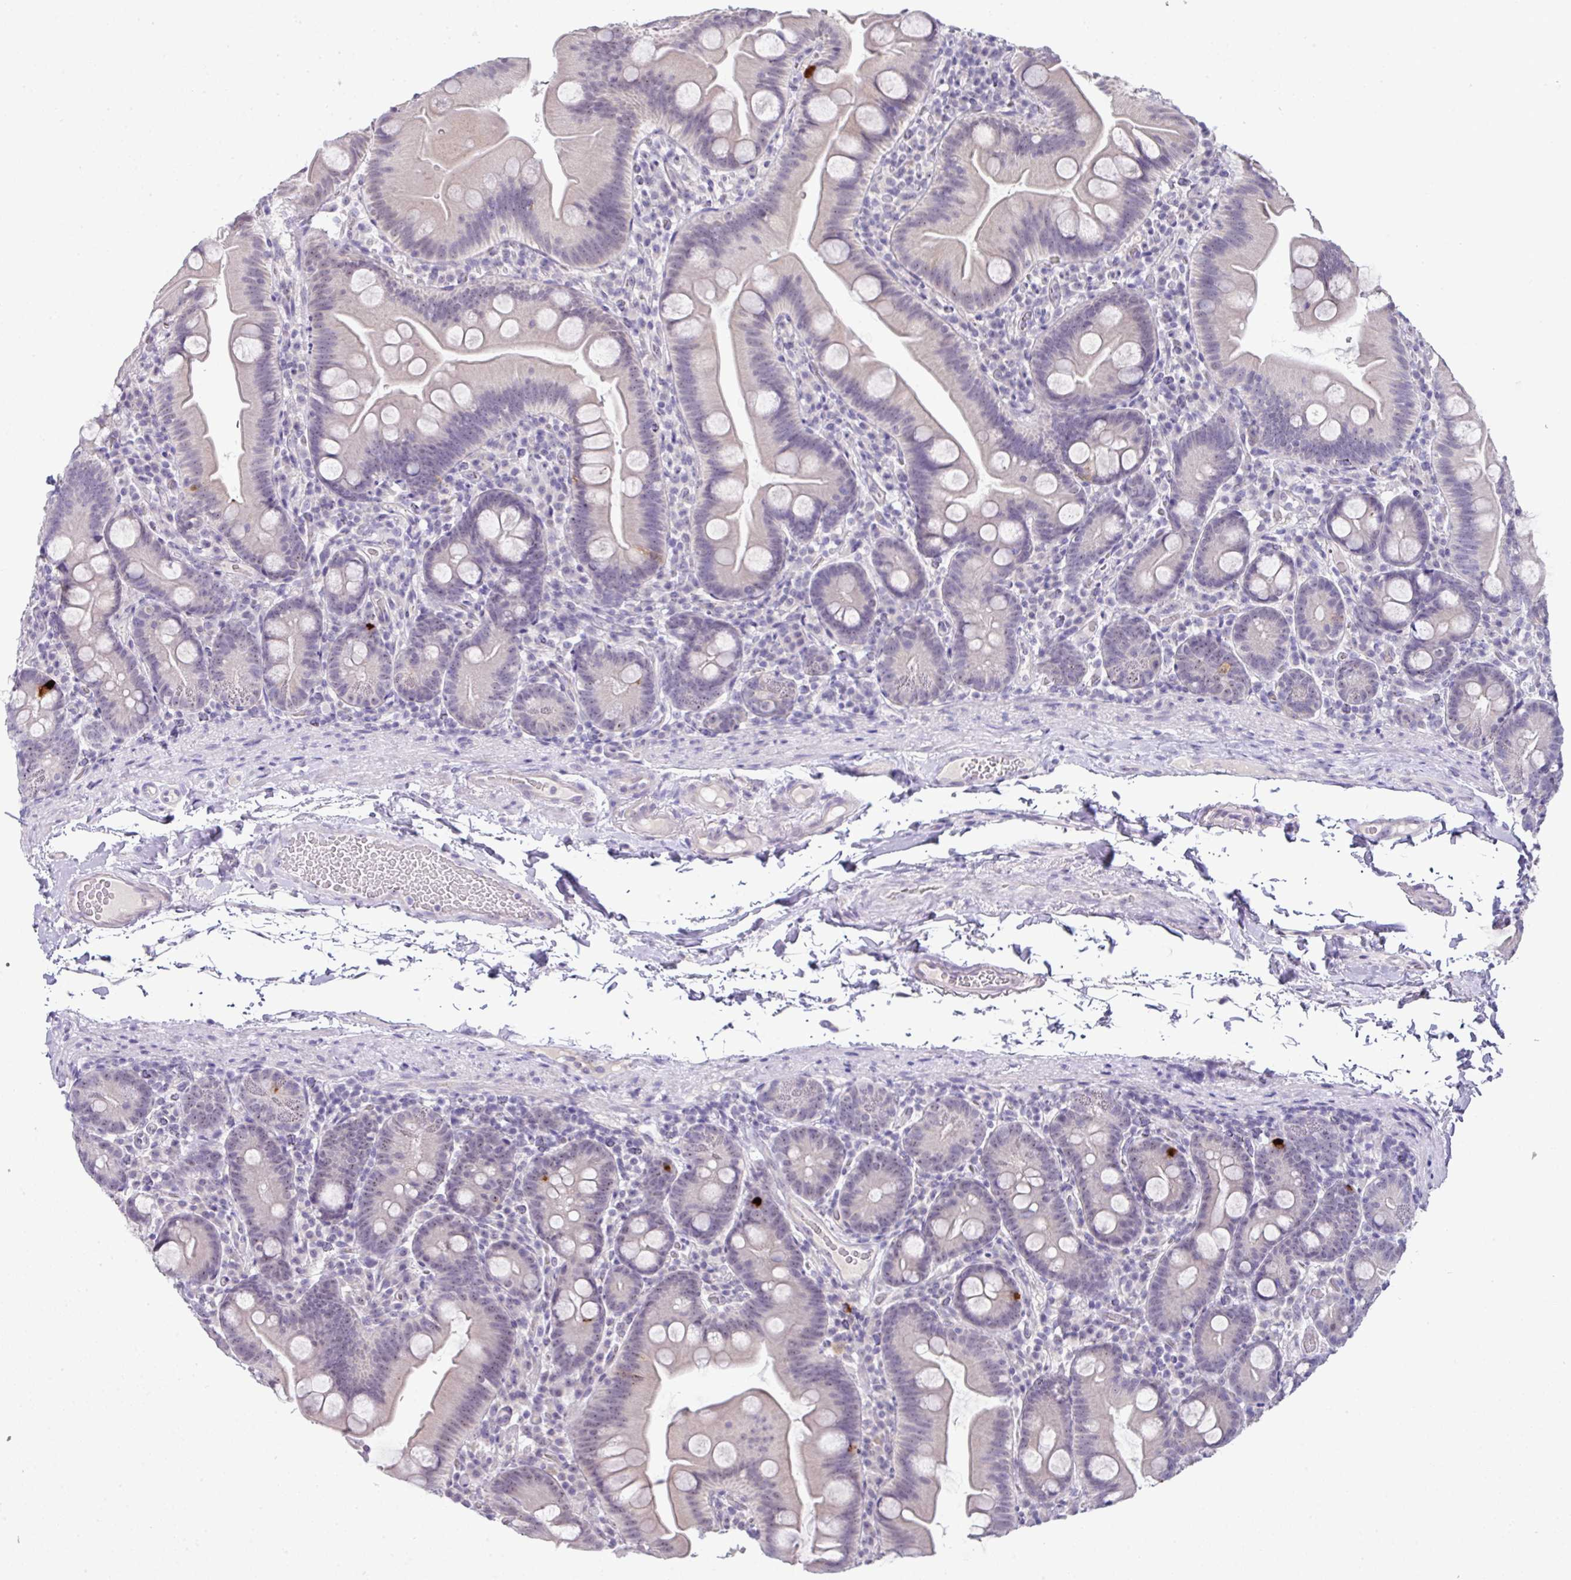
{"staining": {"intensity": "strong", "quantity": "<25%", "location": "cytoplasmic/membranous"}, "tissue": "small intestine", "cell_type": "Glandular cells", "image_type": "normal", "snomed": [{"axis": "morphology", "description": "Normal tissue, NOS"}, {"axis": "topography", "description": "Small intestine"}], "caption": "DAB immunohistochemical staining of unremarkable human small intestine demonstrates strong cytoplasmic/membranous protein positivity in about <25% of glandular cells. (DAB = brown stain, brightfield microscopy at high magnification).", "gene": "GCG", "patient": {"sex": "female", "age": 68}}